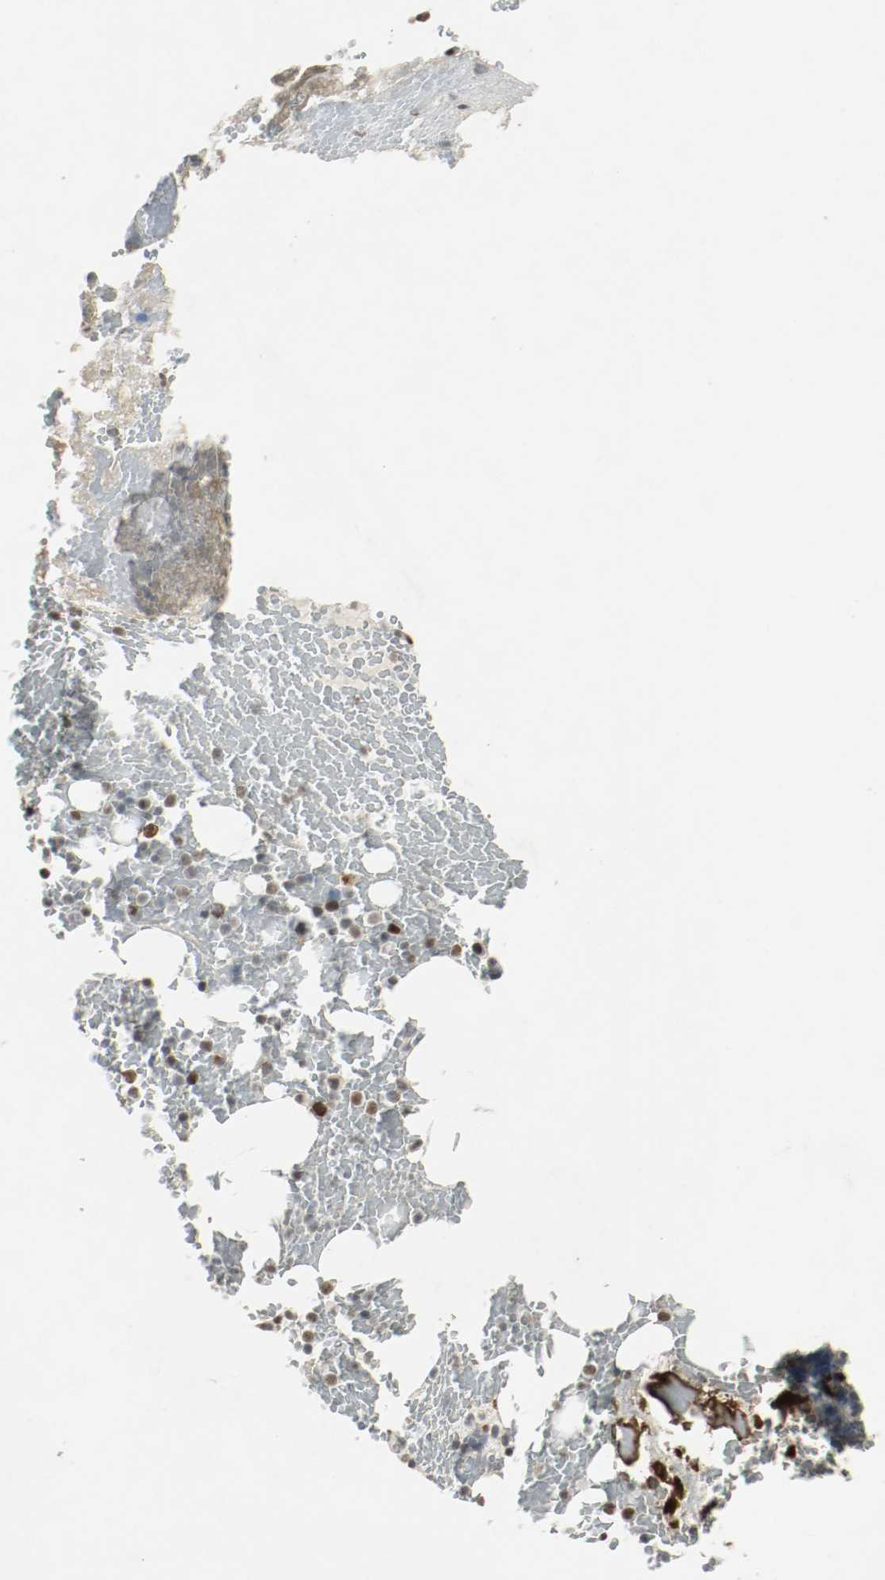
{"staining": {"intensity": "strong", "quantity": "25%-75%", "location": "nuclear"}, "tissue": "bone marrow", "cell_type": "Hematopoietic cells", "image_type": "normal", "snomed": [{"axis": "morphology", "description": "Normal tissue, NOS"}, {"axis": "topography", "description": "Bone marrow"}], "caption": "Brown immunohistochemical staining in benign bone marrow reveals strong nuclear positivity in about 25%-75% of hematopoietic cells. The protein is stained brown, and the nuclei are stained in blue (DAB (3,3'-diaminobenzidine) IHC with brightfield microscopy, high magnification).", "gene": "DNMT1", "patient": {"sex": "female", "age": 66}}